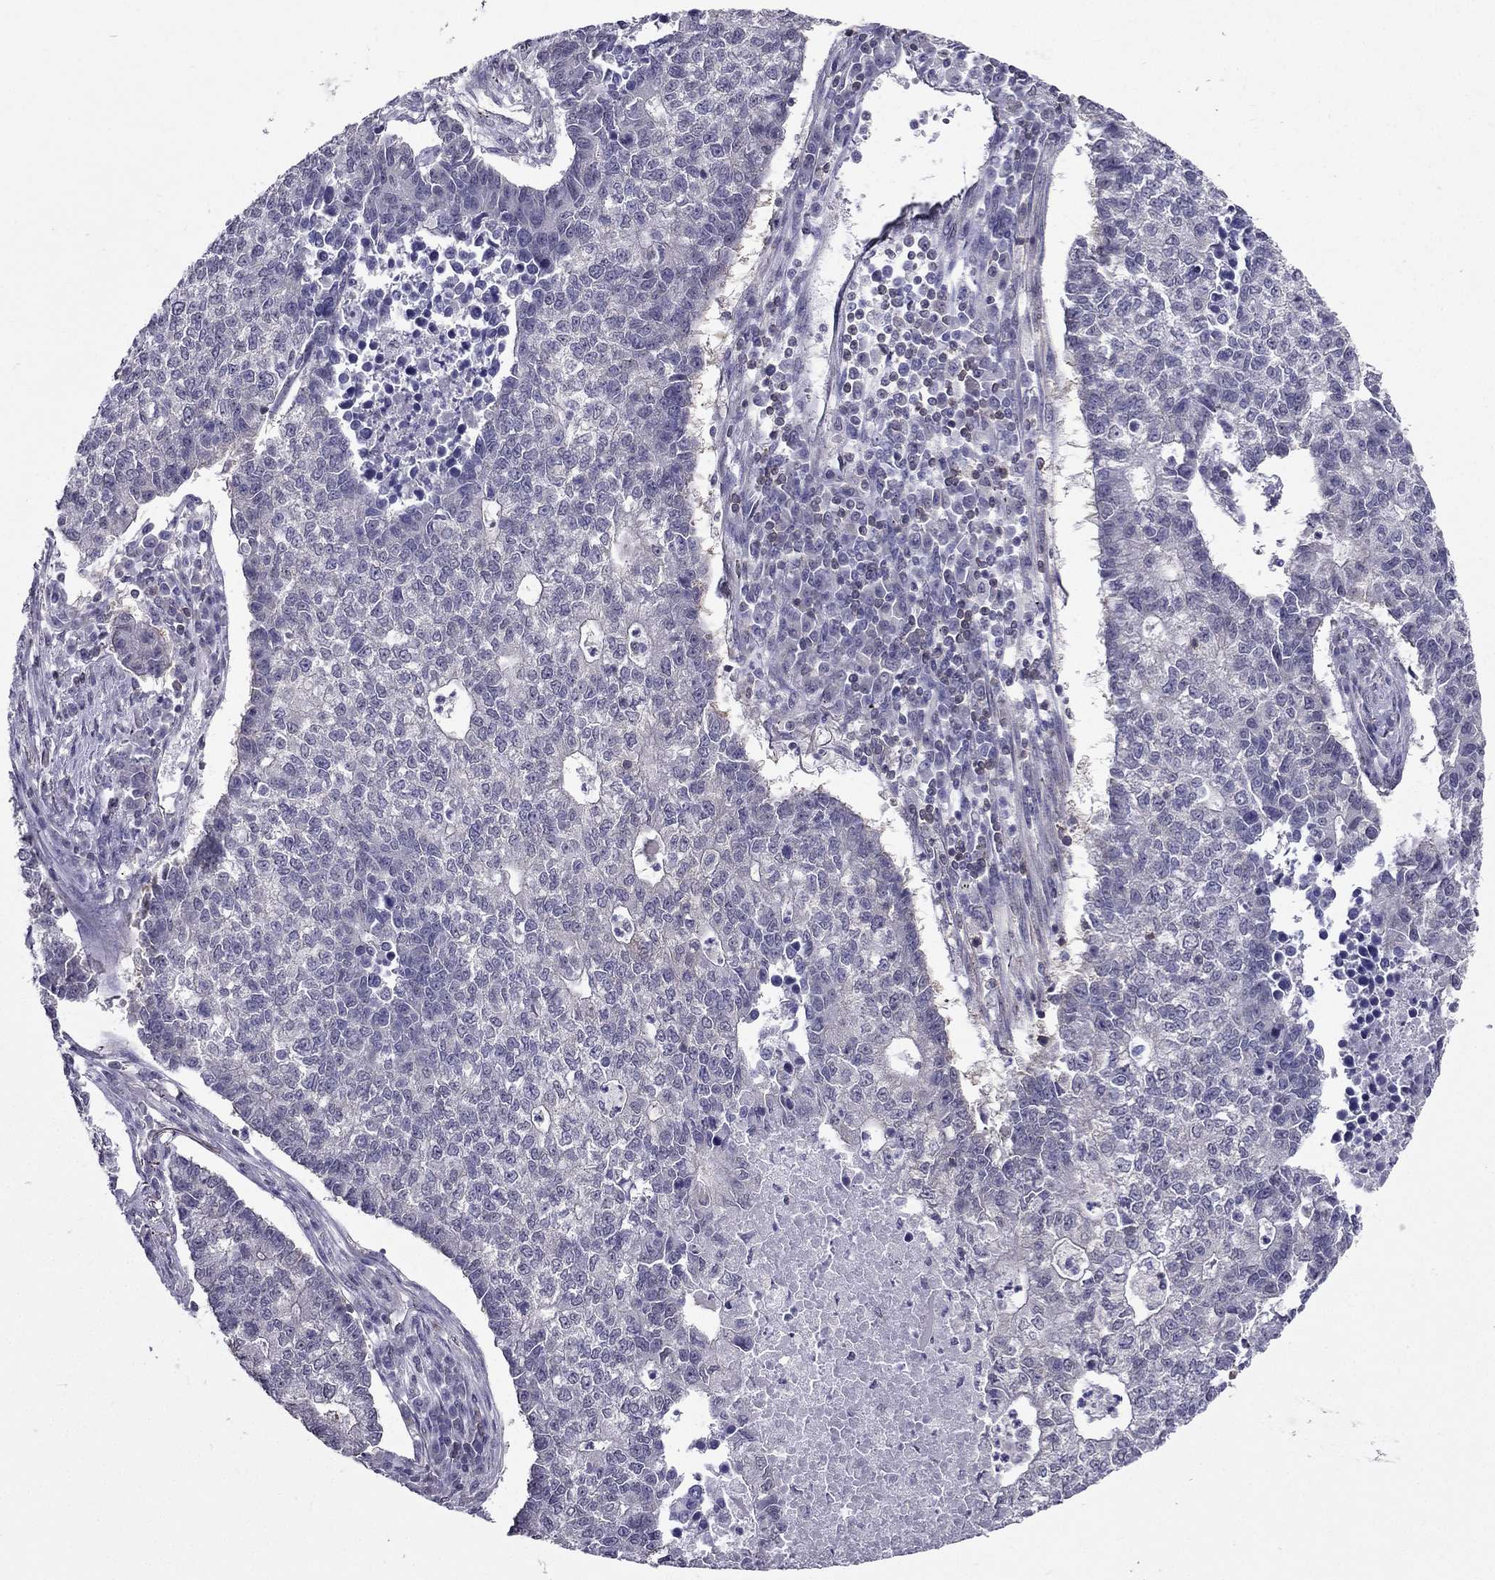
{"staining": {"intensity": "negative", "quantity": "none", "location": "none"}, "tissue": "lung cancer", "cell_type": "Tumor cells", "image_type": "cancer", "snomed": [{"axis": "morphology", "description": "Adenocarcinoma, NOS"}, {"axis": "topography", "description": "Lung"}], "caption": "Adenocarcinoma (lung) was stained to show a protein in brown. There is no significant expression in tumor cells.", "gene": "AAK1", "patient": {"sex": "male", "age": 57}}